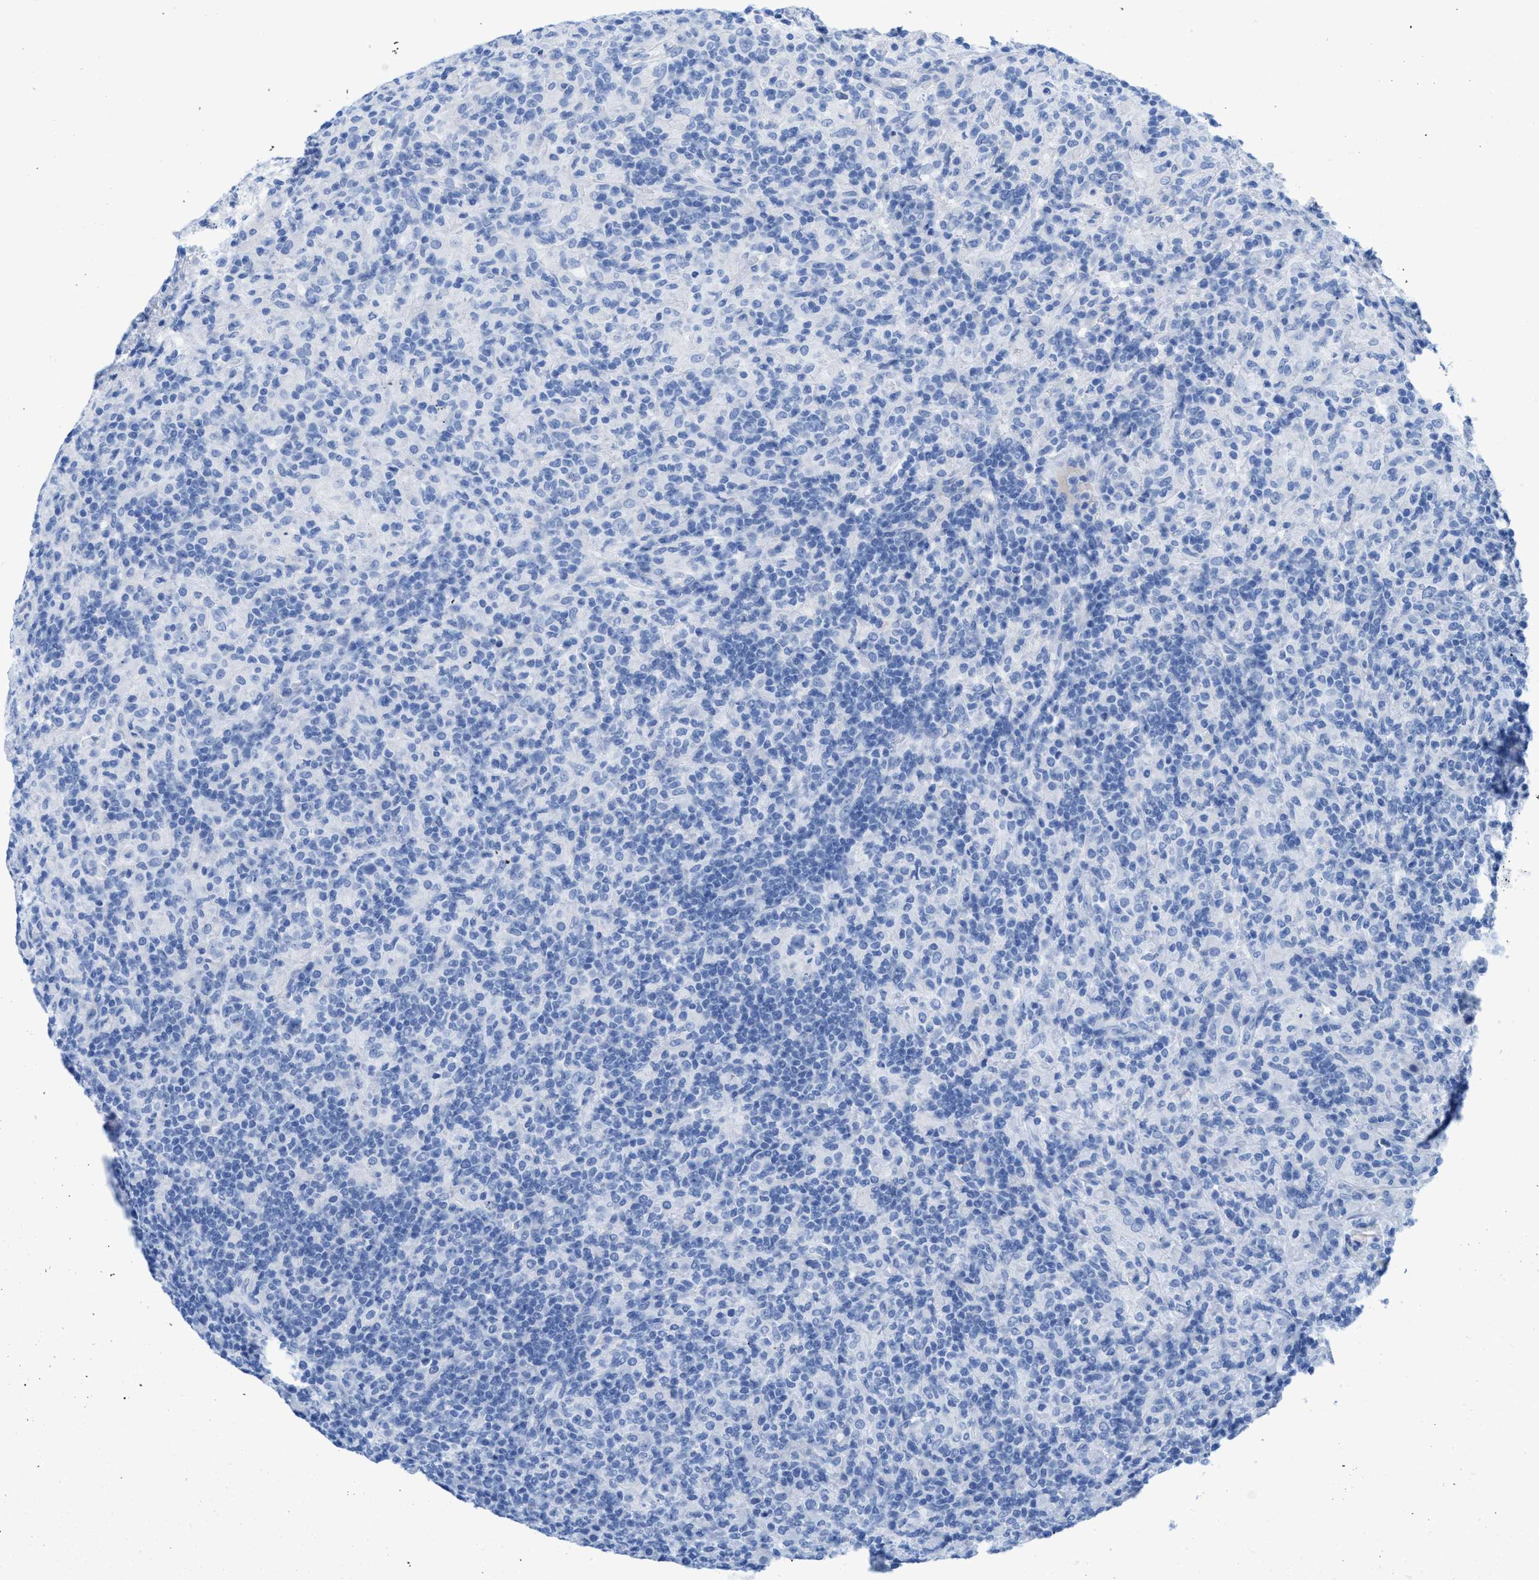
{"staining": {"intensity": "negative", "quantity": "none", "location": "none"}, "tissue": "lymphoma", "cell_type": "Tumor cells", "image_type": "cancer", "snomed": [{"axis": "morphology", "description": "Hodgkin's disease, NOS"}, {"axis": "topography", "description": "Lymph node"}], "caption": "A high-resolution histopathology image shows immunohistochemistry staining of lymphoma, which demonstrates no significant positivity in tumor cells. (DAB (3,3'-diaminobenzidine) immunohistochemistry with hematoxylin counter stain).", "gene": "ANKFN1", "patient": {"sex": "male", "age": 70}}